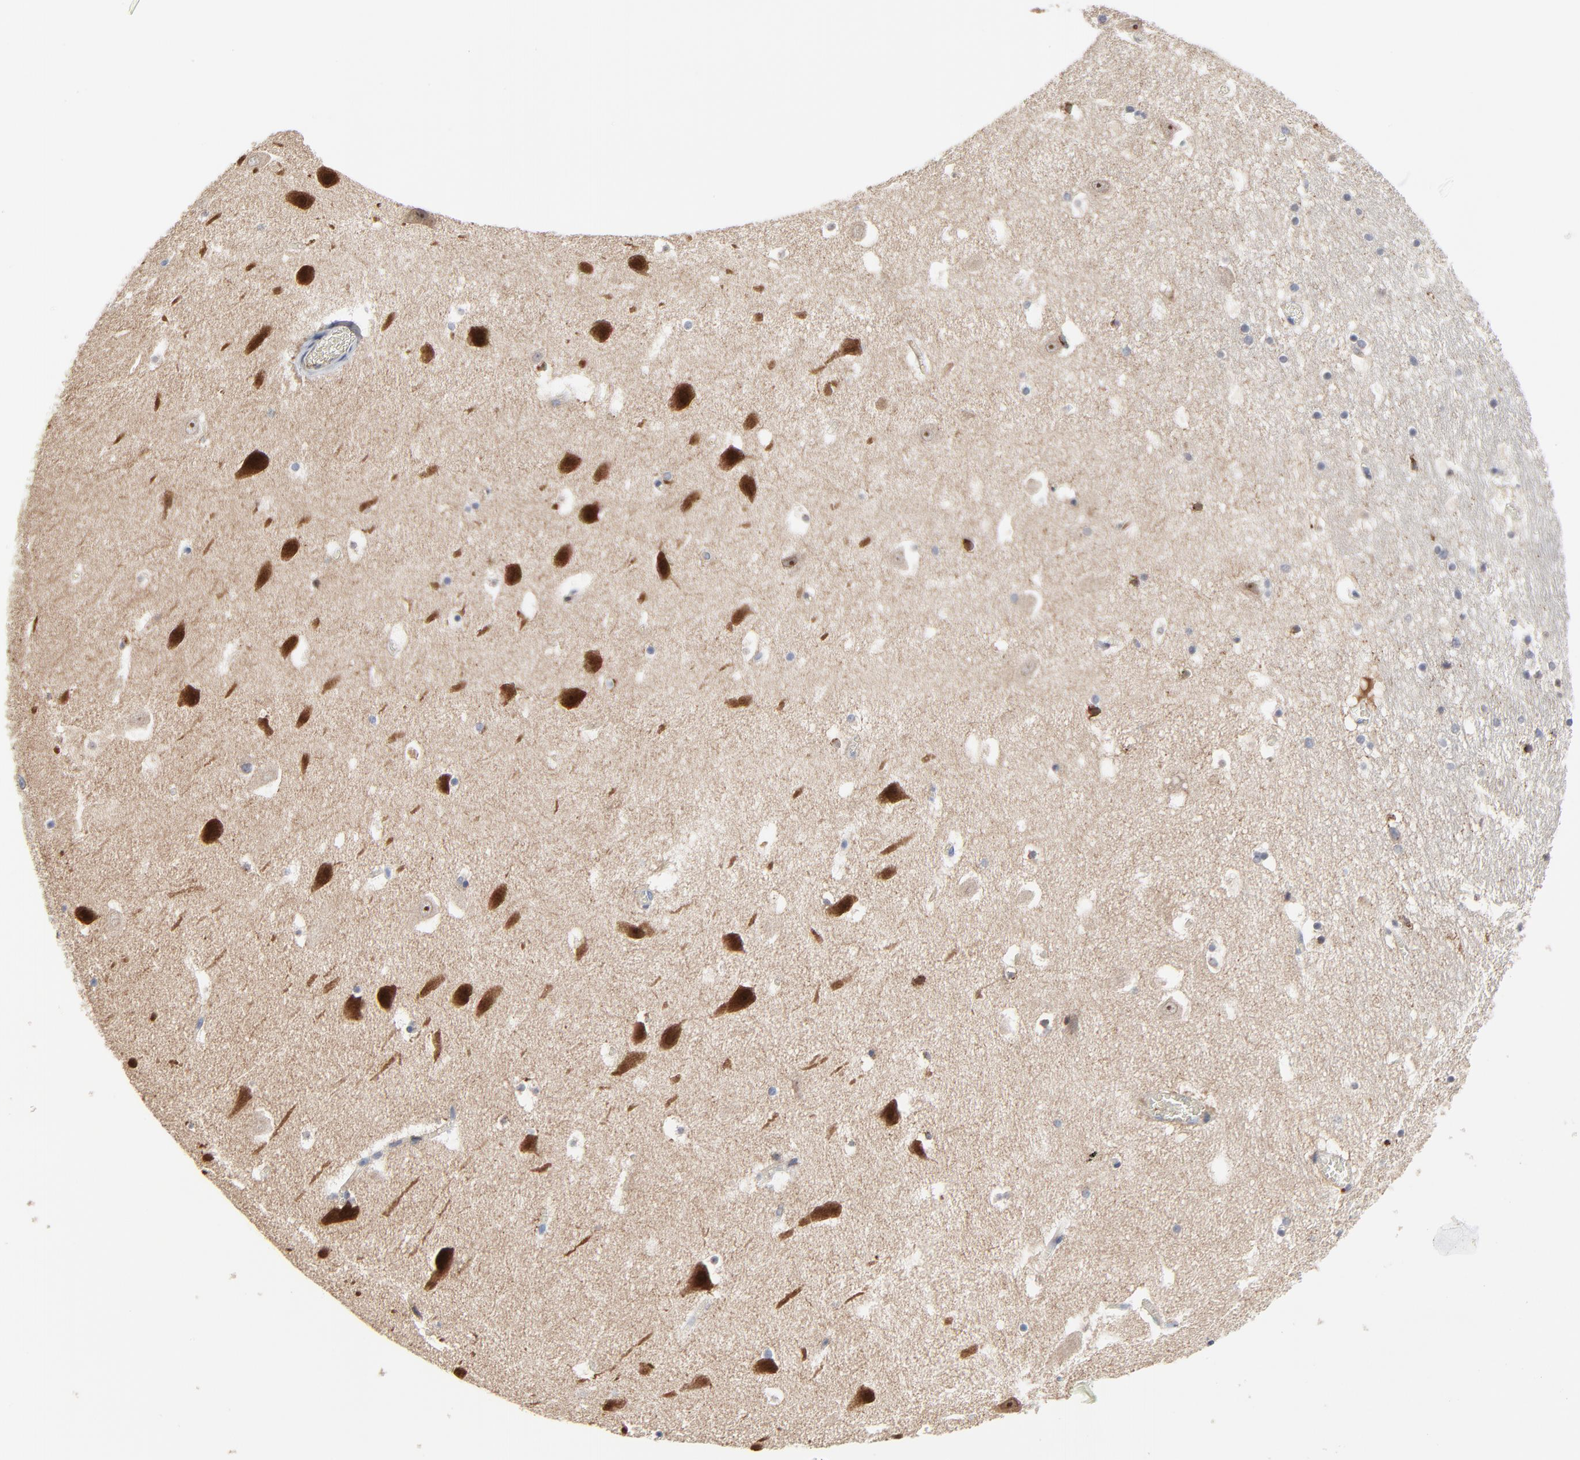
{"staining": {"intensity": "negative", "quantity": "none", "location": "none"}, "tissue": "hippocampus", "cell_type": "Glial cells", "image_type": "normal", "snomed": [{"axis": "morphology", "description": "Normal tissue, NOS"}, {"axis": "topography", "description": "Hippocampus"}], "caption": "Glial cells show no significant positivity in benign hippocampus. The staining was performed using DAB to visualize the protein expression in brown, while the nuclei were stained in blue with hematoxylin (Magnification: 20x).", "gene": "NLGN3", "patient": {"sex": "male", "age": 45}}